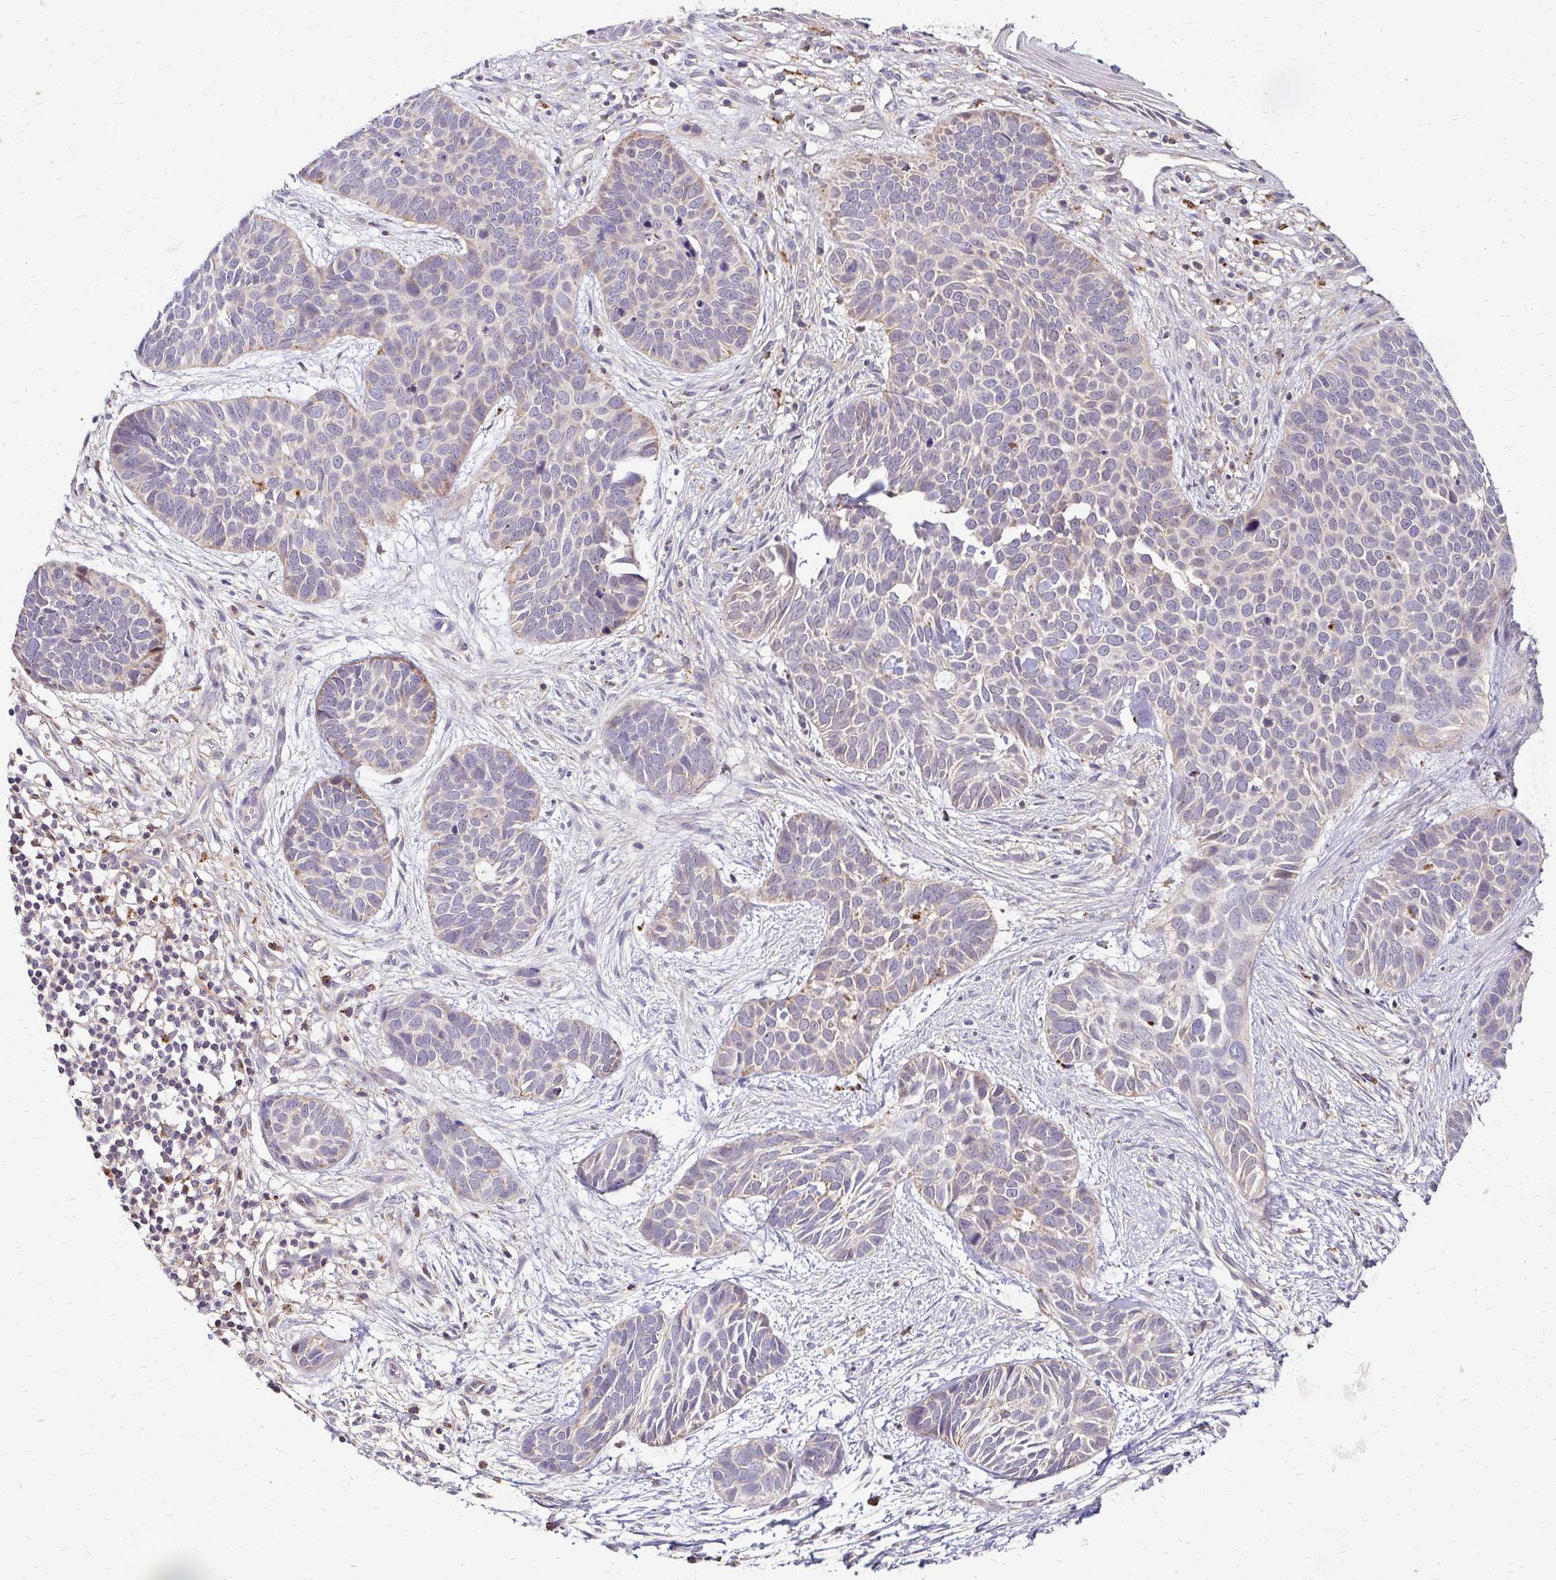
{"staining": {"intensity": "negative", "quantity": "none", "location": "none"}, "tissue": "skin cancer", "cell_type": "Tumor cells", "image_type": "cancer", "snomed": [{"axis": "morphology", "description": "Basal cell carcinoma"}, {"axis": "topography", "description": "Skin"}], "caption": "Tumor cells show no significant protein staining in skin basal cell carcinoma. (Brightfield microscopy of DAB (3,3'-diaminobenzidine) IHC at high magnification).", "gene": "IDUA", "patient": {"sex": "male", "age": 69}}